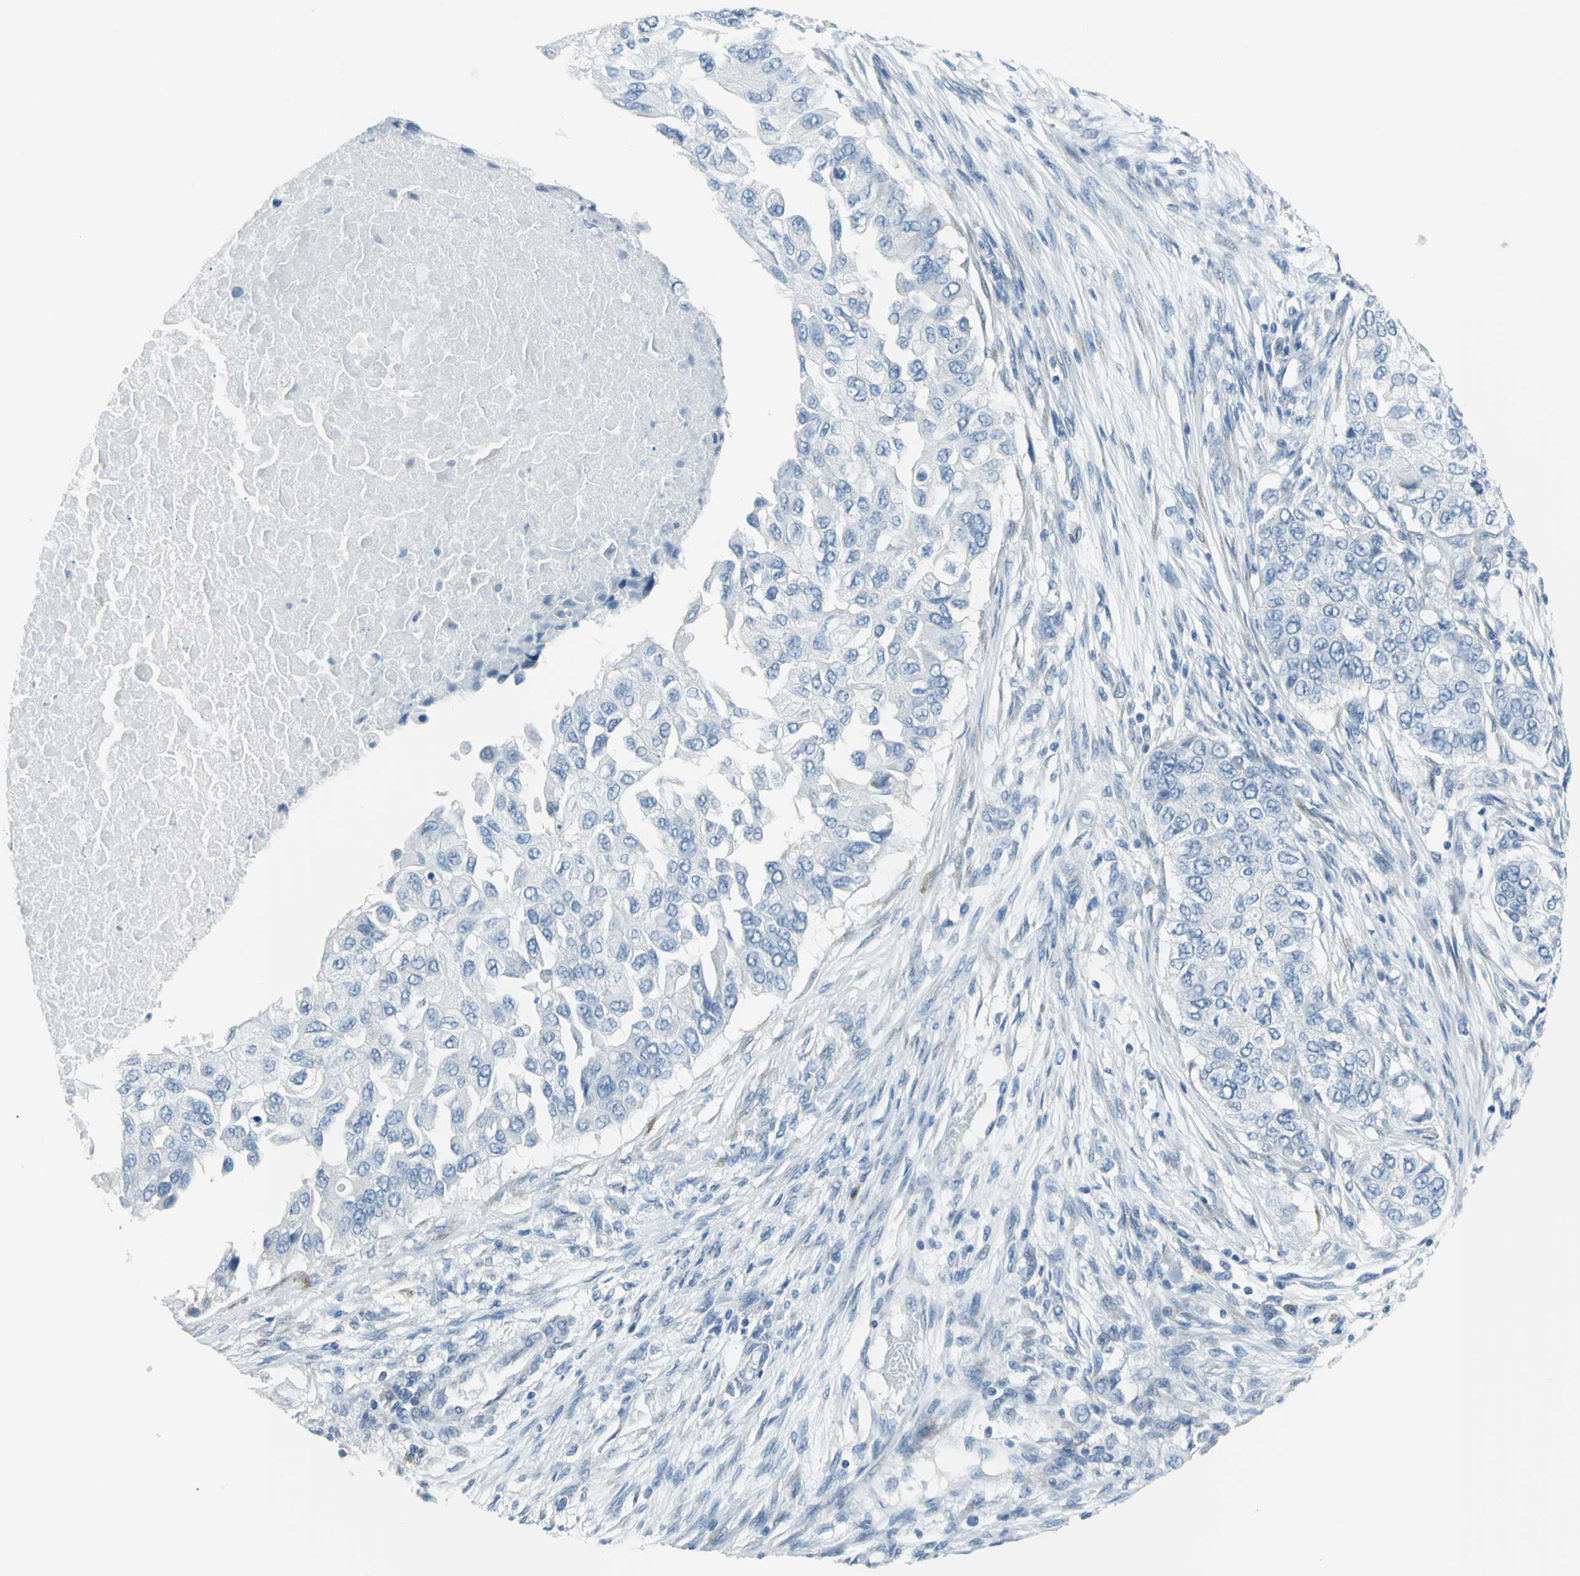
{"staining": {"intensity": "negative", "quantity": "none", "location": "none"}, "tissue": "breast cancer", "cell_type": "Tumor cells", "image_type": "cancer", "snomed": [{"axis": "morphology", "description": "Normal tissue, NOS"}, {"axis": "morphology", "description": "Duct carcinoma"}, {"axis": "topography", "description": "Breast"}], "caption": "DAB (3,3'-diaminobenzidine) immunohistochemical staining of breast intraductal carcinoma demonstrates no significant expression in tumor cells.", "gene": "DNAI2", "patient": {"sex": "female", "age": 49}}